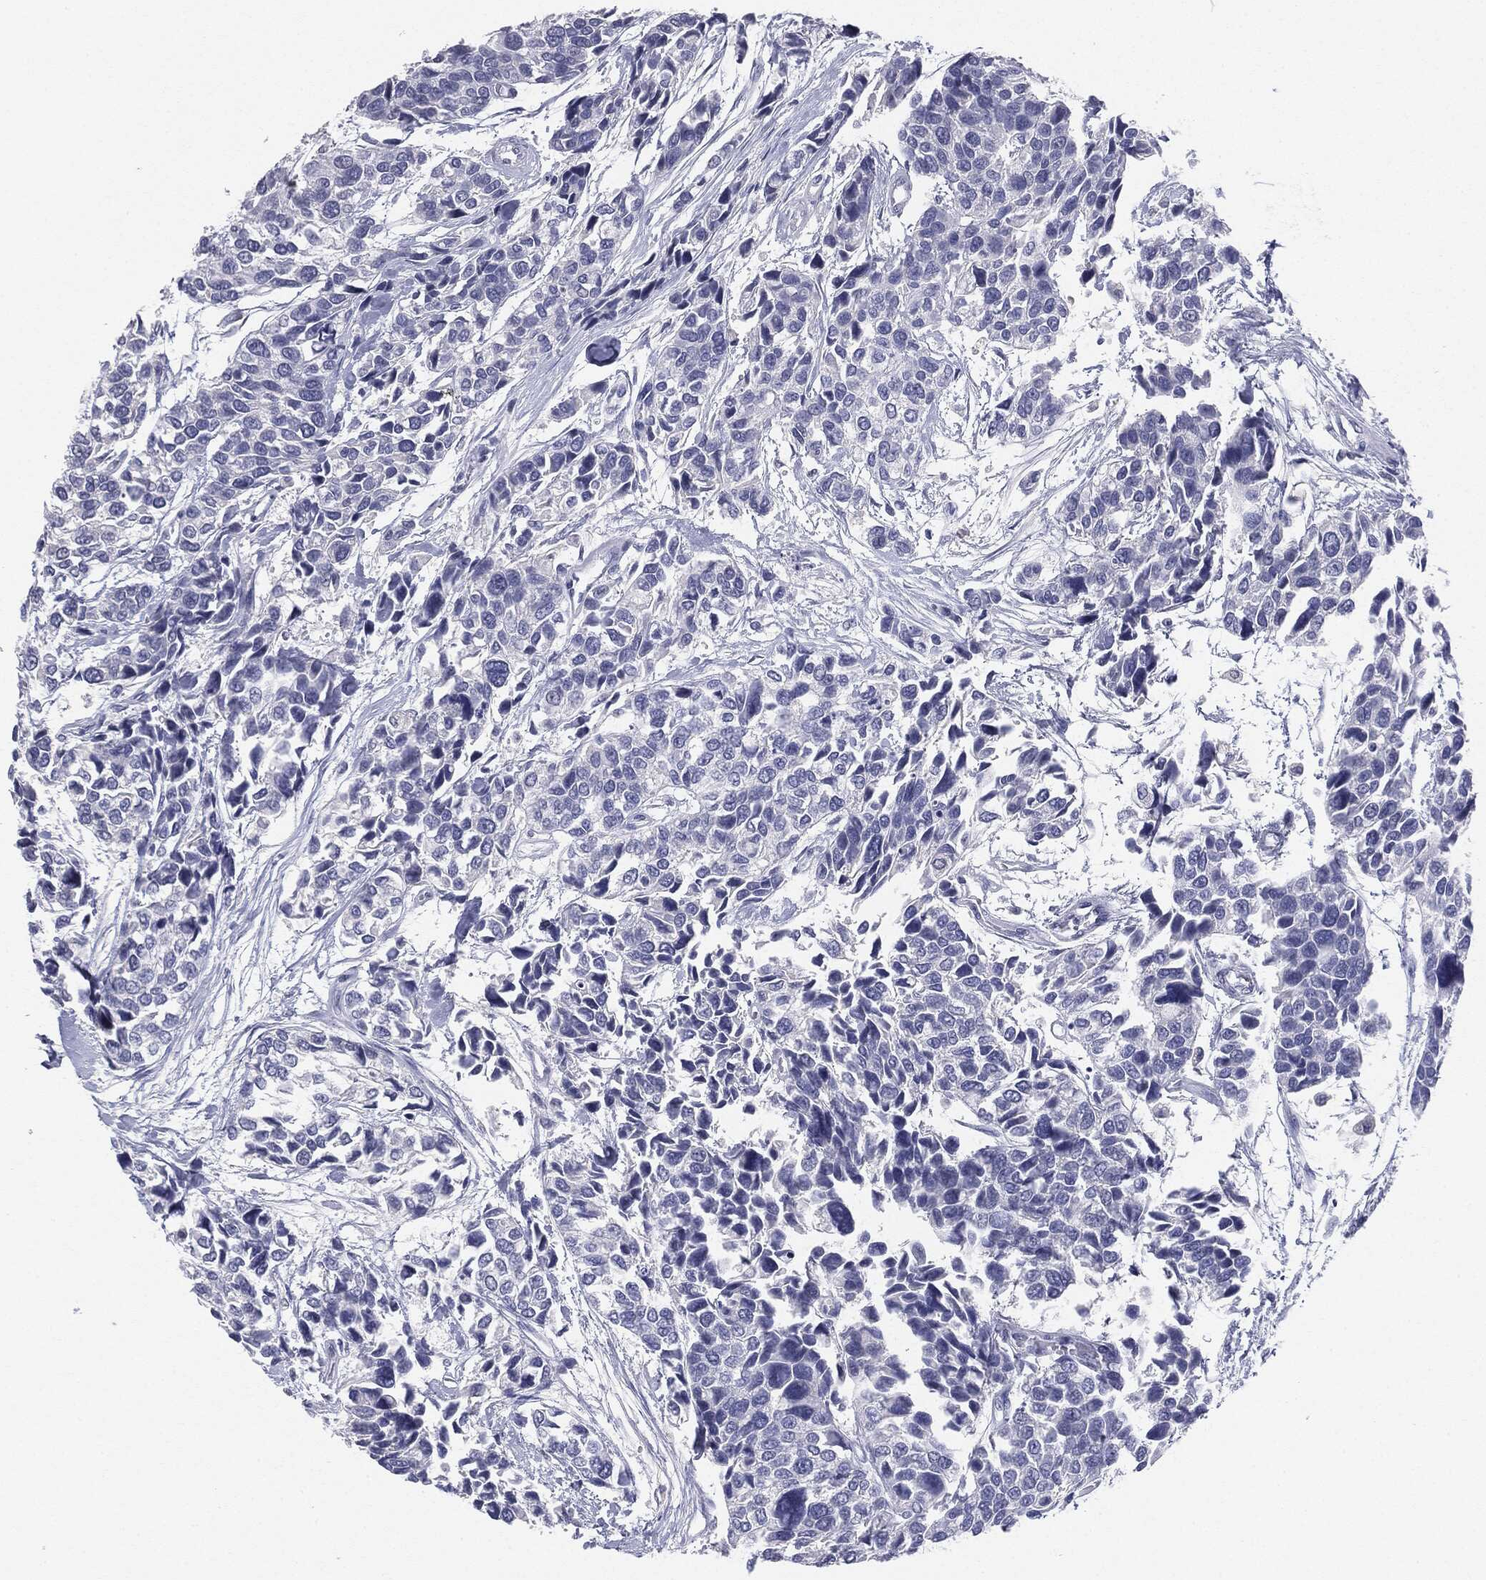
{"staining": {"intensity": "negative", "quantity": "none", "location": "none"}, "tissue": "urothelial cancer", "cell_type": "Tumor cells", "image_type": "cancer", "snomed": [{"axis": "morphology", "description": "Urothelial carcinoma, High grade"}, {"axis": "topography", "description": "Urinary bladder"}], "caption": "Immunohistochemistry image of neoplastic tissue: urothelial carcinoma (high-grade) stained with DAB exhibits no significant protein positivity in tumor cells.", "gene": "SERPINB4", "patient": {"sex": "male", "age": 77}}